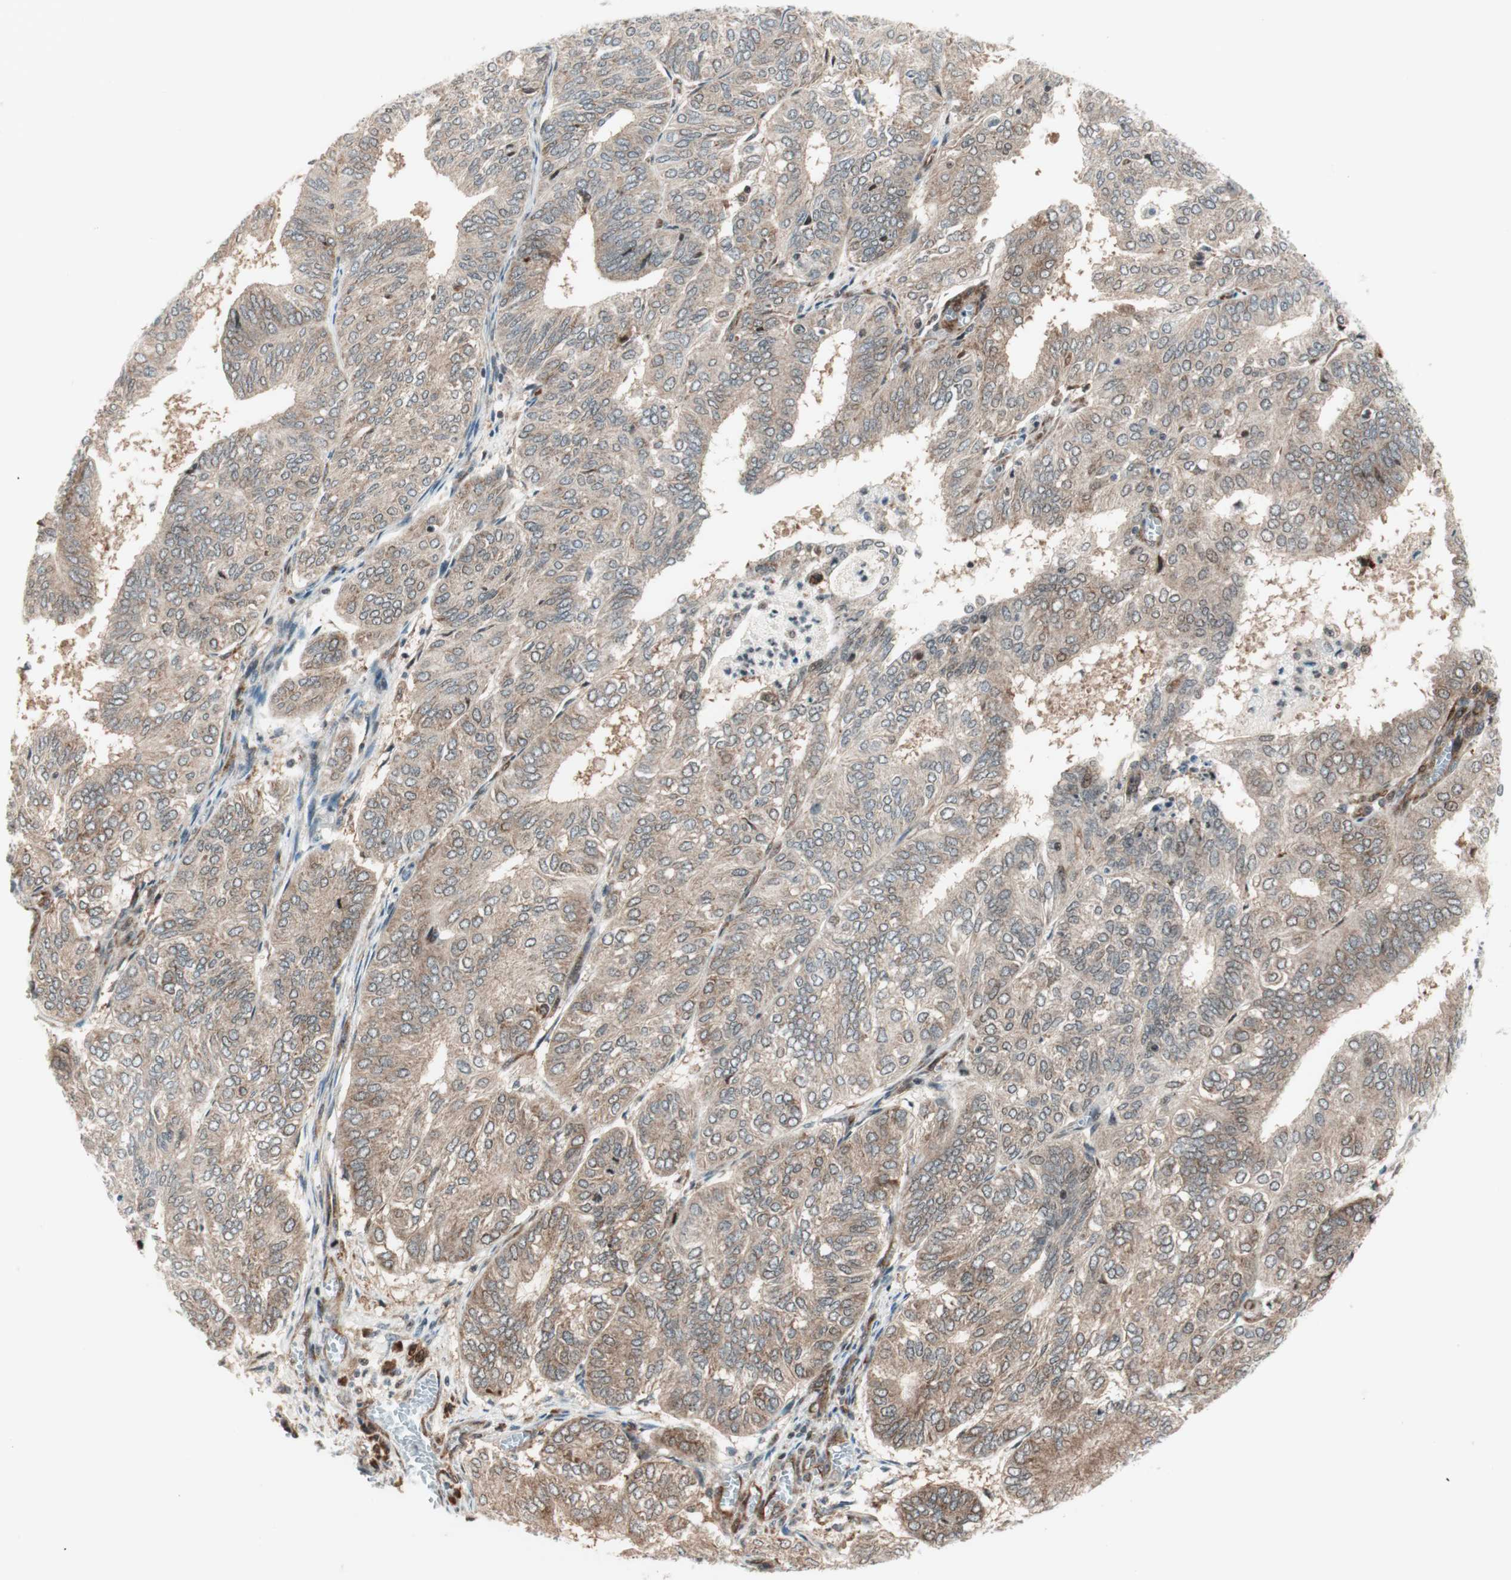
{"staining": {"intensity": "weak", "quantity": ">75%", "location": "cytoplasmic/membranous"}, "tissue": "endometrial cancer", "cell_type": "Tumor cells", "image_type": "cancer", "snomed": [{"axis": "morphology", "description": "Adenocarcinoma, NOS"}, {"axis": "topography", "description": "Uterus"}], "caption": "This is a photomicrograph of immunohistochemistry staining of endometrial cancer, which shows weak expression in the cytoplasmic/membranous of tumor cells.", "gene": "TPT1", "patient": {"sex": "female", "age": 60}}